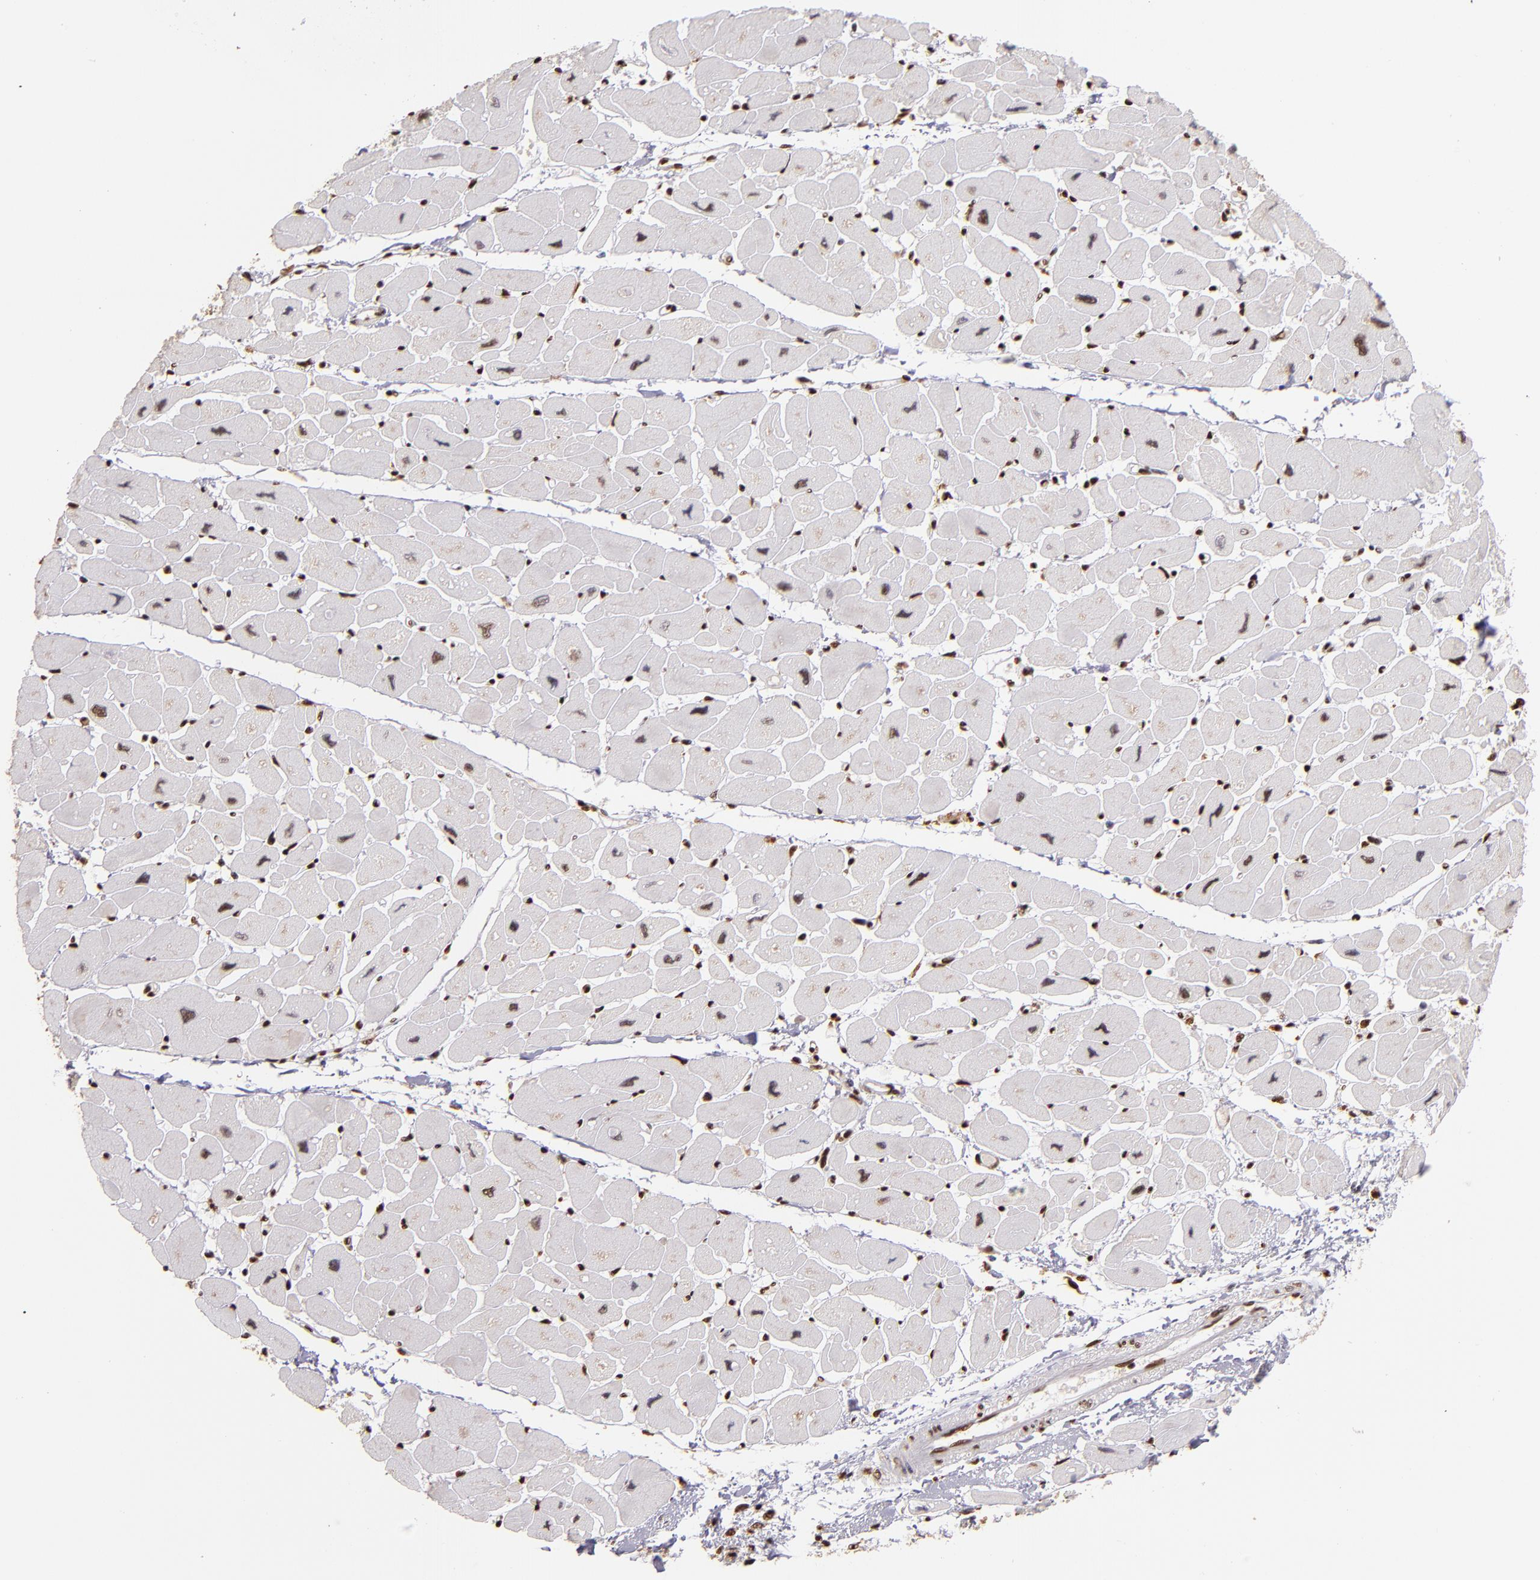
{"staining": {"intensity": "moderate", "quantity": ">75%", "location": "nuclear"}, "tissue": "heart muscle", "cell_type": "Cardiomyocytes", "image_type": "normal", "snomed": [{"axis": "morphology", "description": "Normal tissue, NOS"}, {"axis": "topography", "description": "Heart"}], "caption": "A photomicrograph of human heart muscle stained for a protein shows moderate nuclear brown staining in cardiomyocytes. The protein of interest is shown in brown color, while the nuclei are stained blue.", "gene": "SP1", "patient": {"sex": "female", "age": 54}}